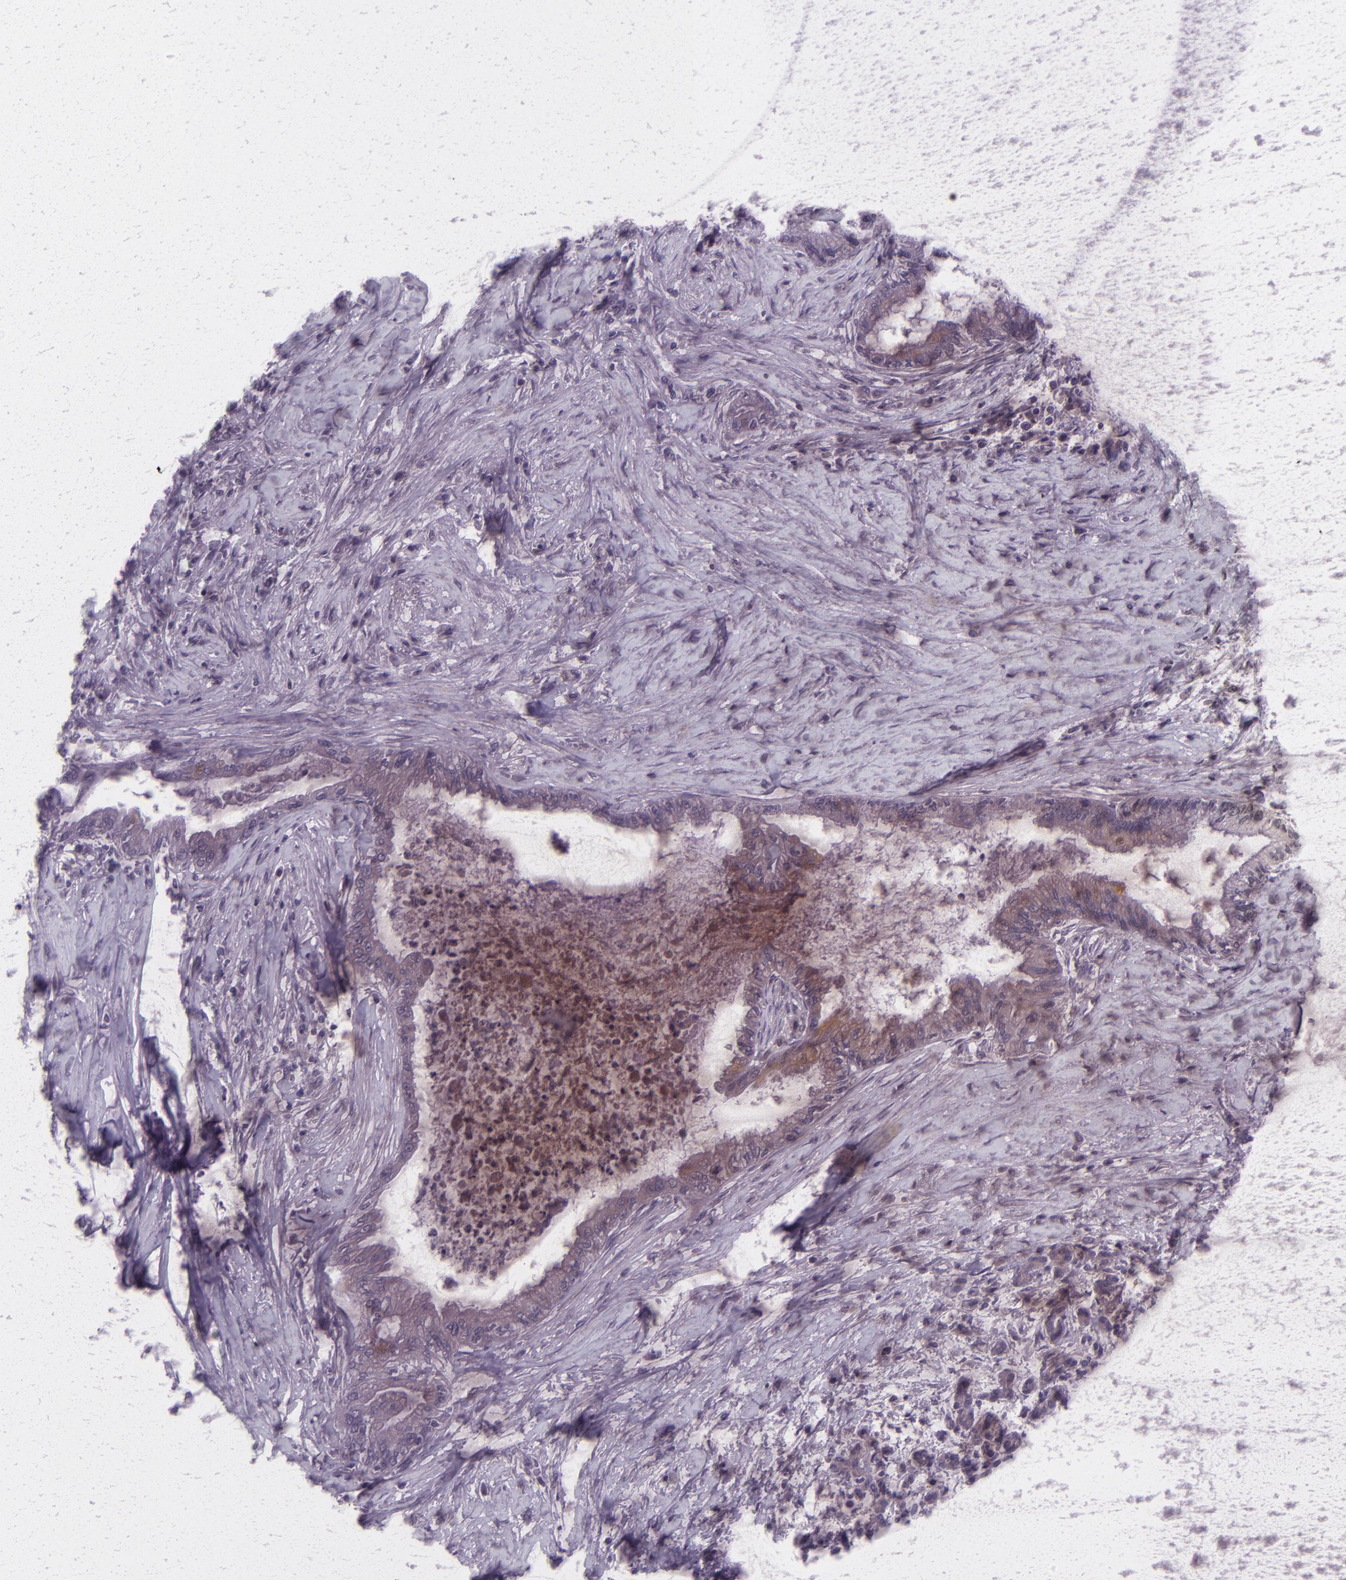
{"staining": {"intensity": "weak", "quantity": ">75%", "location": "cytoplasmic/membranous"}, "tissue": "pancreatic cancer", "cell_type": "Tumor cells", "image_type": "cancer", "snomed": [{"axis": "morphology", "description": "Adenocarcinoma, NOS"}, {"axis": "topography", "description": "Pancreas"}], "caption": "Brown immunohistochemical staining in human adenocarcinoma (pancreatic) shows weak cytoplasmic/membranous positivity in about >75% of tumor cells. (brown staining indicates protein expression, while blue staining denotes nuclei).", "gene": "ZFX", "patient": {"sex": "female", "age": 64}}